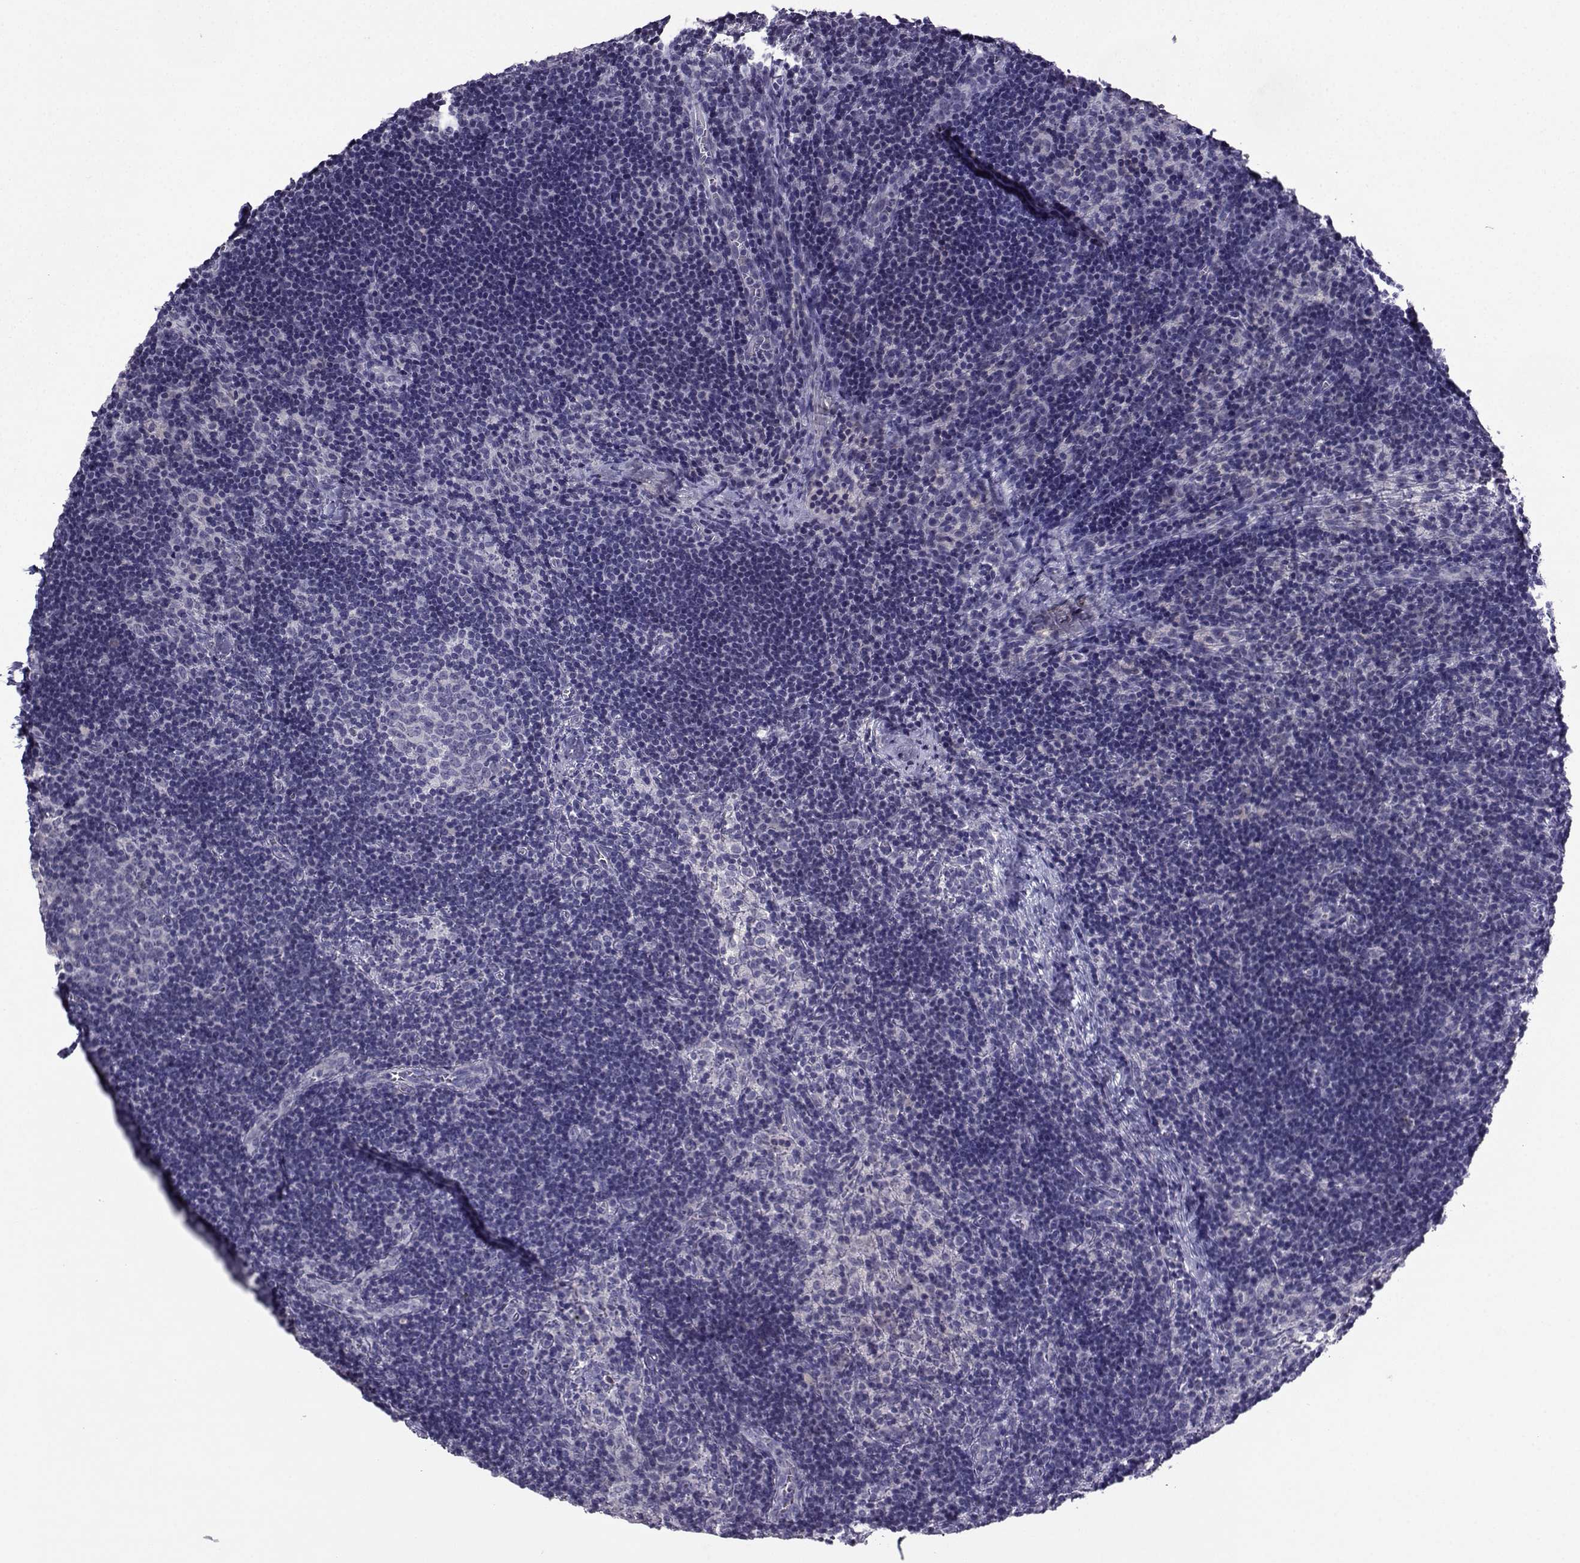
{"staining": {"intensity": "negative", "quantity": "none", "location": "none"}, "tissue": "lymph node", "cell_type": "Germinal center cells", "image_type": "normal", "snomed": [{"axis": "morphology", "description": "Normal tissue, NOS"}, {"axis": "topography", "description": "Lymph node"}], "caption": "Protein analysis of benign lymph node shows no significant expression in germinal center cells.", "gene": "CRYBB1", "patient": {"sex": "female", "age": 52}}